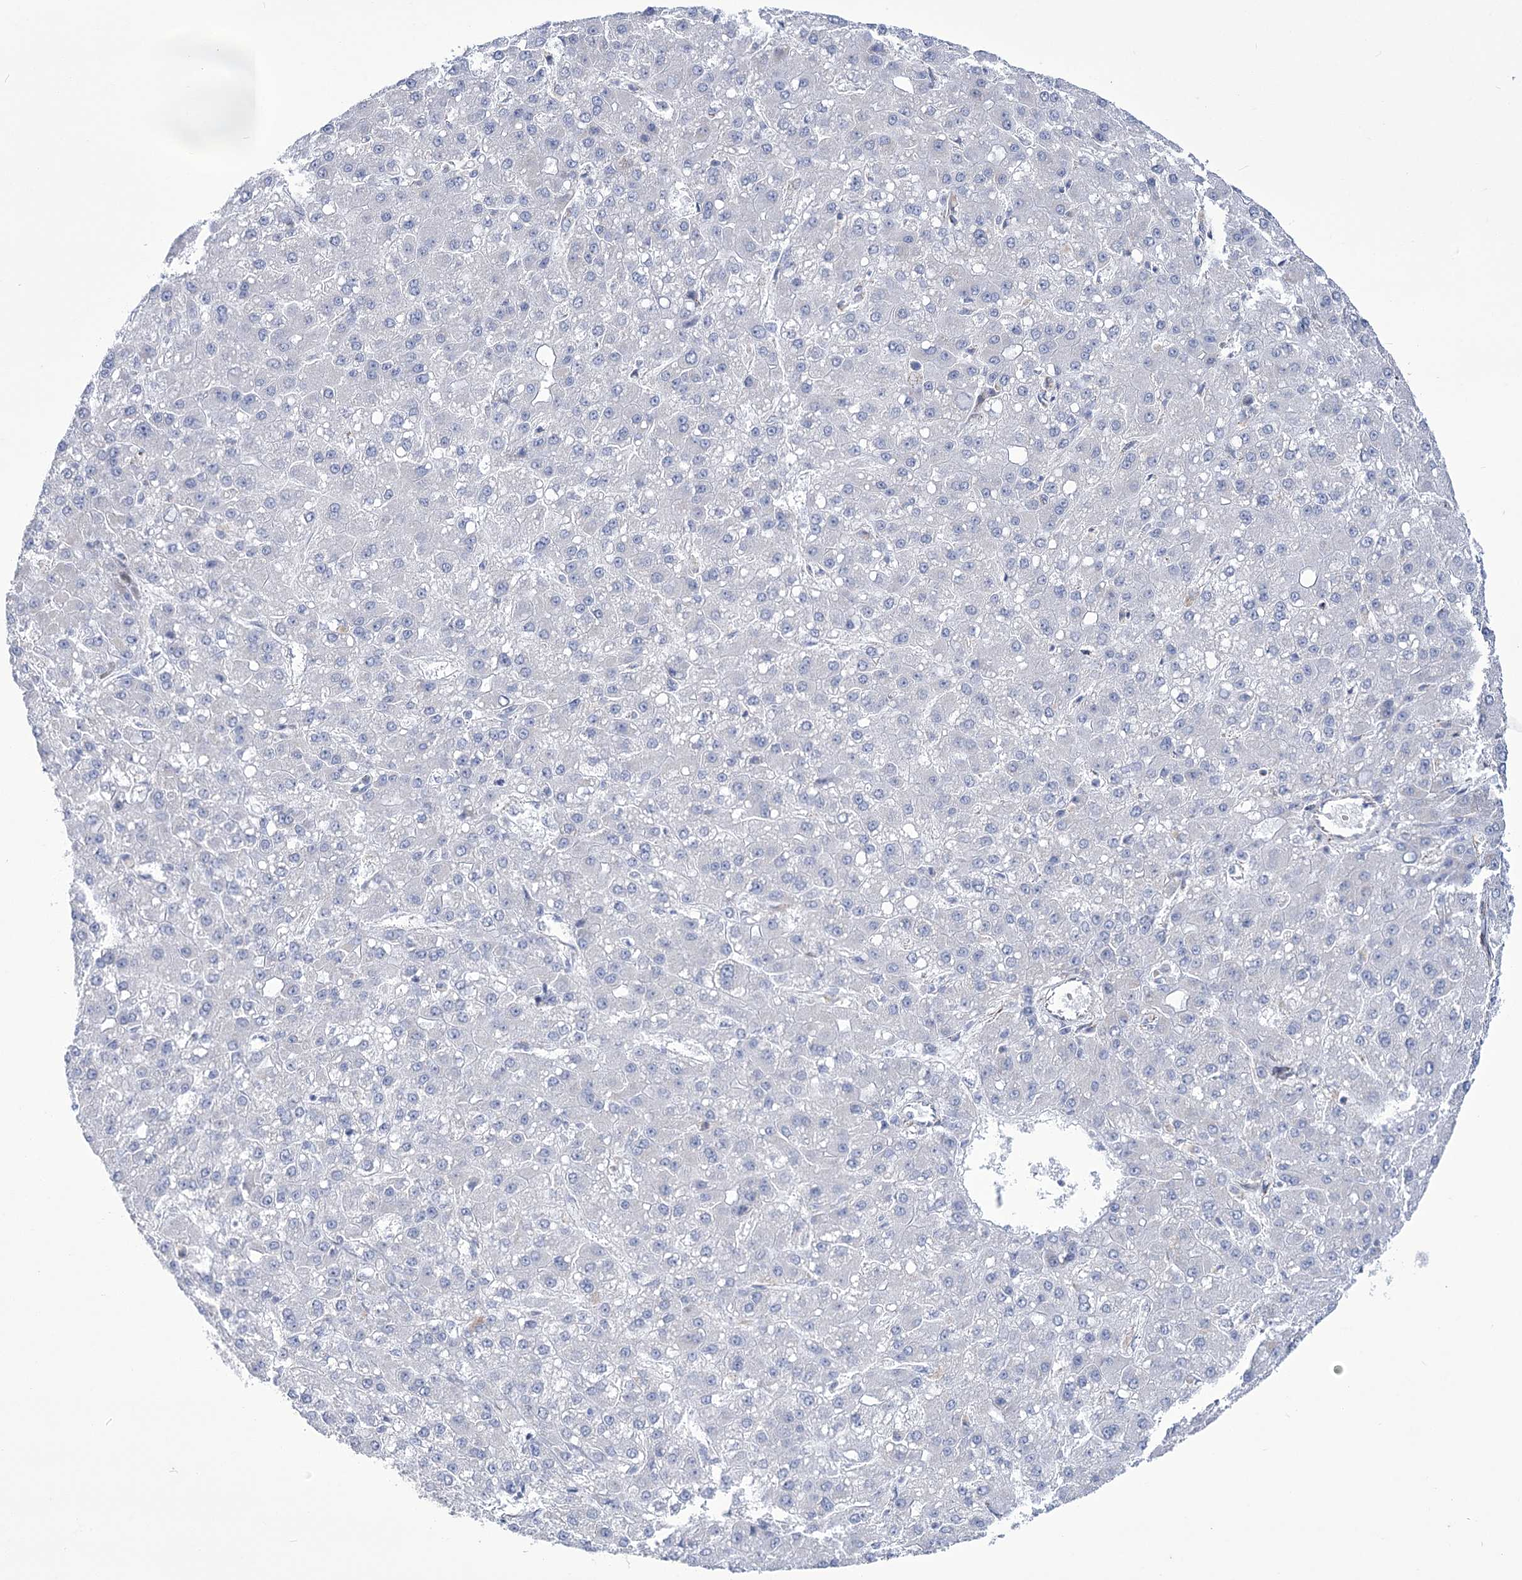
{"staining": {"intensity": "negative", "quantity": "none", "location": "none"}, "tissue": "liver cancer", "cell_type": "Tumor cells", "image_type": "cancer", "snomed": [{"axis": "morphology", "description": "Carcinoma, Hepatocellular, NOS"}, {"axis": "topography", "description": "Liver"}], "caption": "IHC histopathology image of hepatocellular carcinoma (liver) stained for a protein (brown), which shows no staining in tumor cells.", "gene": "PDHB", "patient": {"sex": "male", "age": 67}}